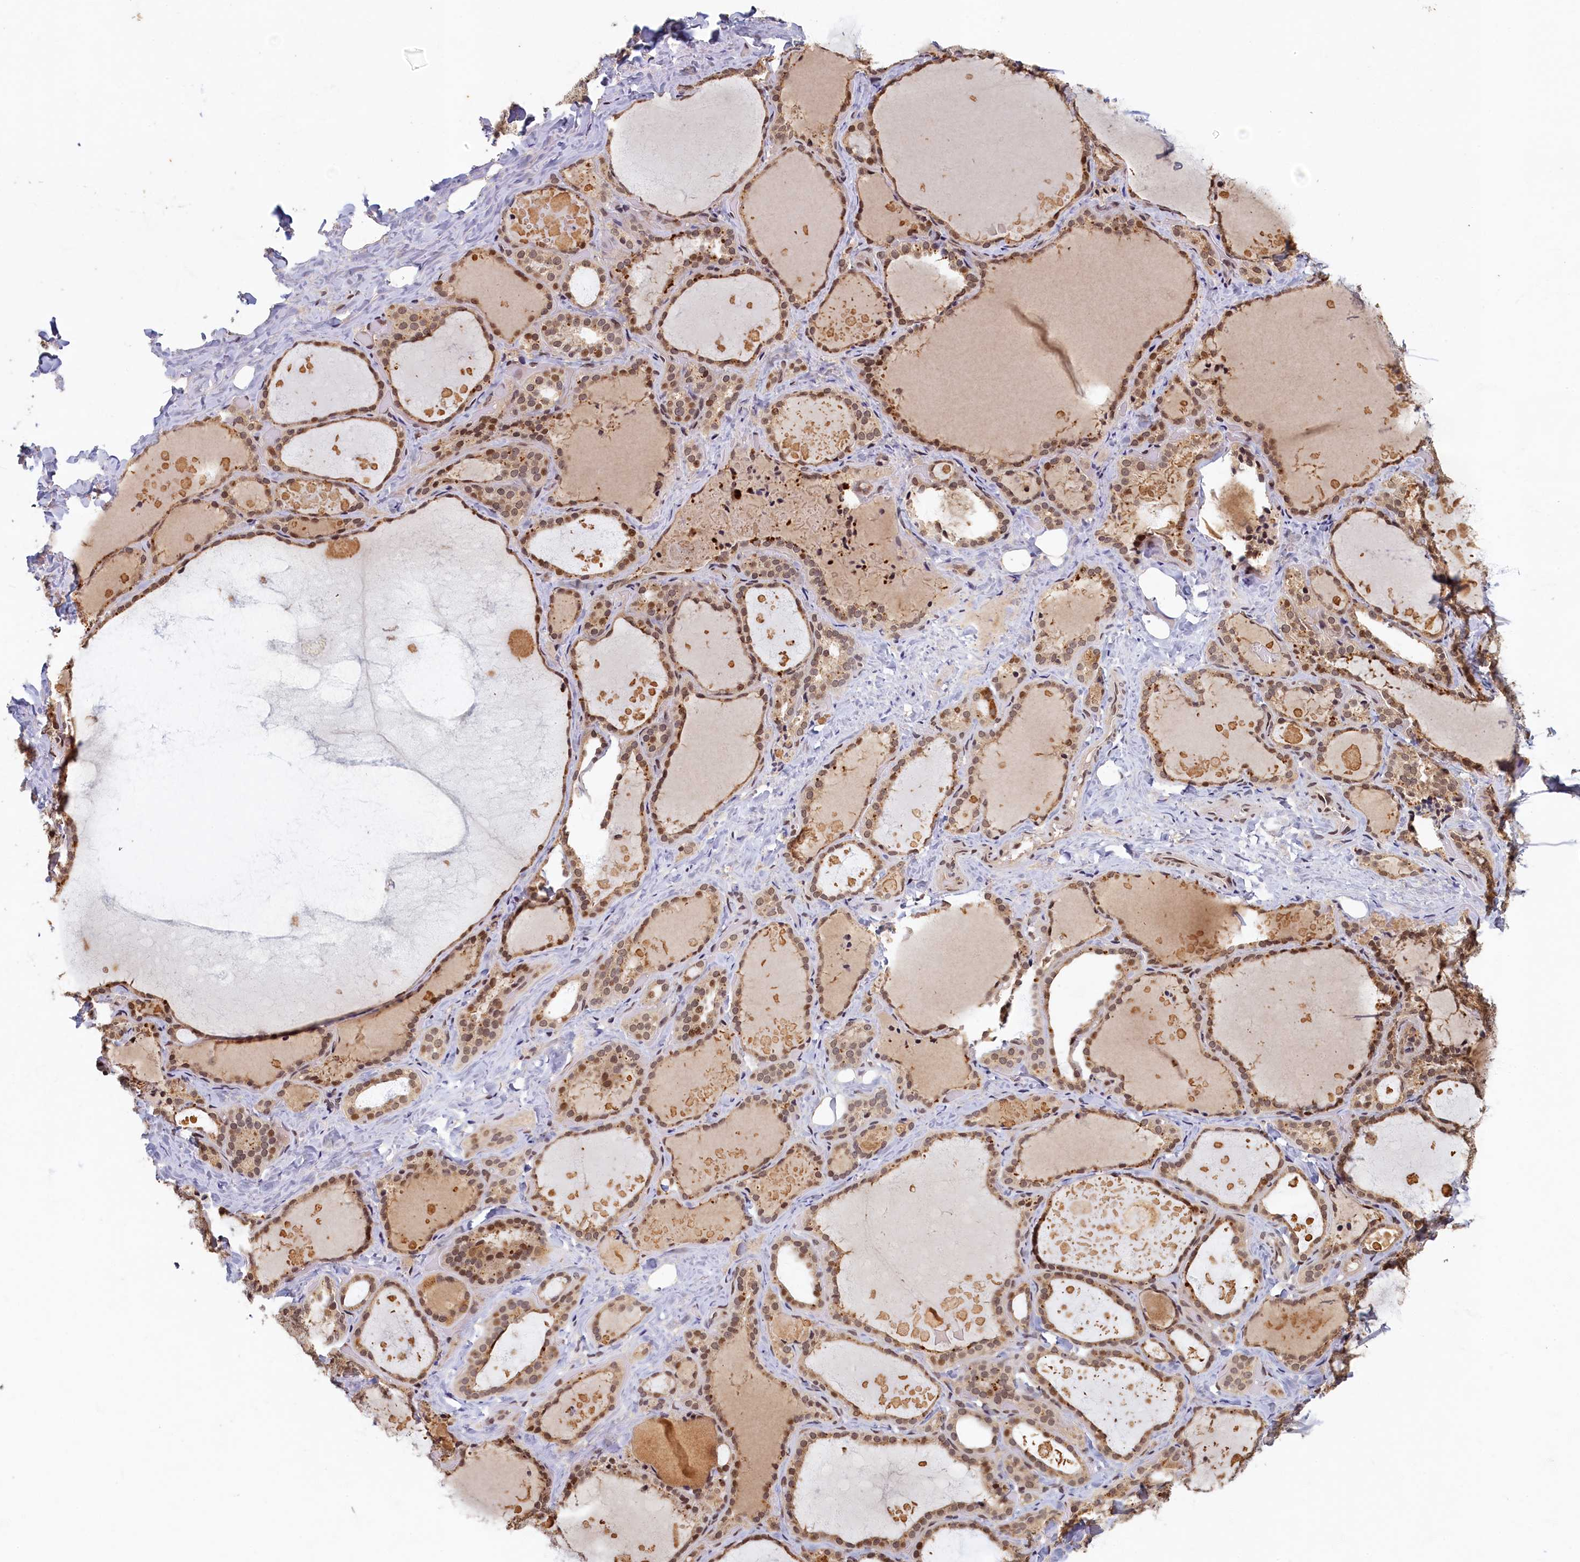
{"staining": {"intensity": "strong", "quantity": ">75%", "location": "cytoplasmic/membranous,nuclear"}, "tissue": "thyroid gland", "cell_type": "Glandular cells", "image_type": "normal", "snomed": [{"axis": "morphology", "description": "Normal tissue, NOS"}, {"axis": "topography", "description": "Thyroid gland"}], "caption": "An immunohistochemistry (IHC) histopathology image of benign tissue is shown. Protein staining in brown labels strong cytoplasmic/membranous,nuclear positivity in thyroid gland within glandular cells.", "gene": "CKAP2L", "patient": {"sex": "female", "age": 44}}